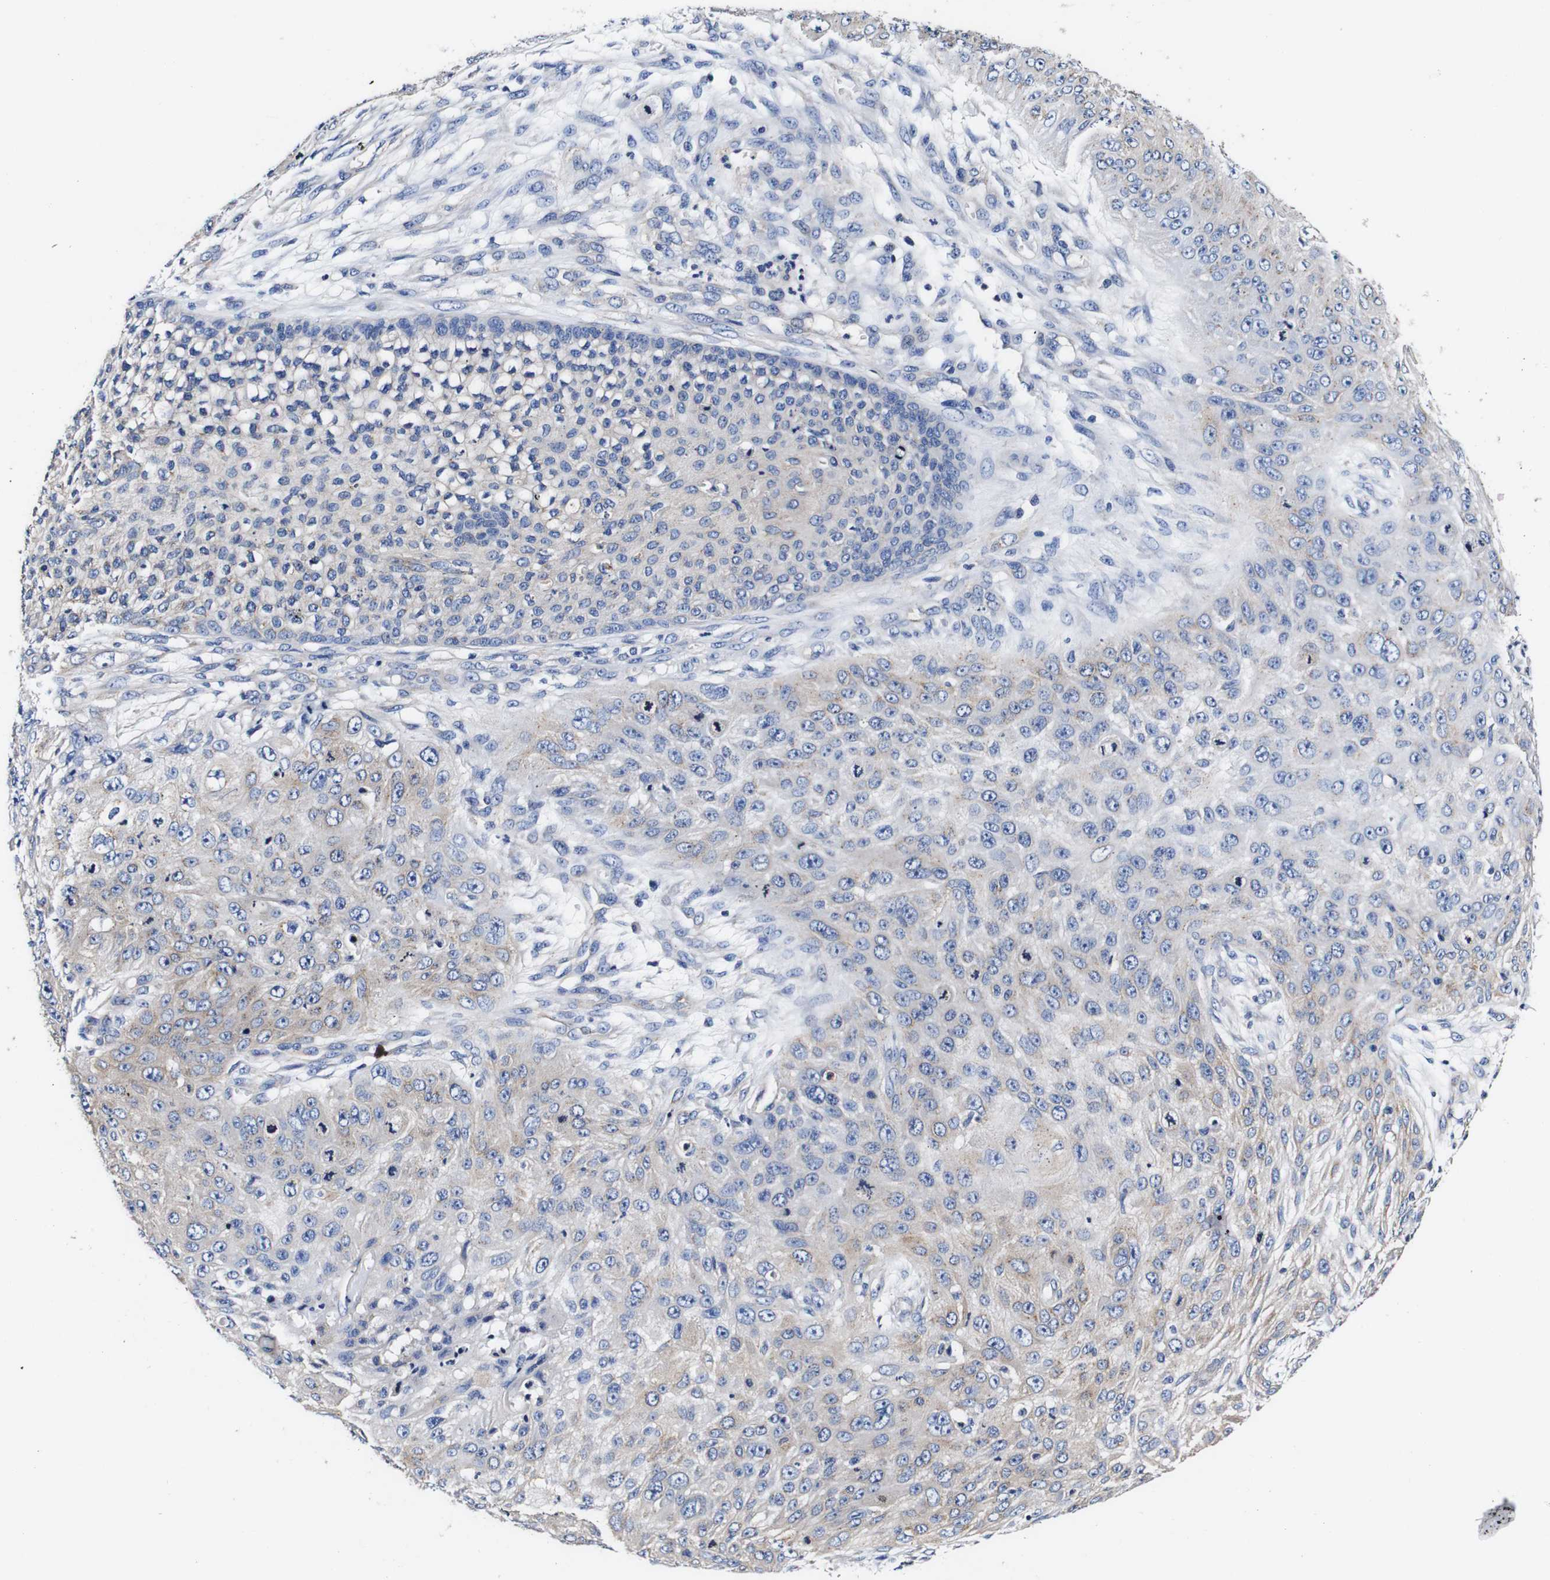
{"staining": {"intensity": "negative", "quantity": "none", "location": "none"}, "tissue": "skin cancer", "cell_type": "Tumor cells", "image_type": "cancer", "snomed": [{"axis": "morphology", "description": "Squamous cell carcinoma, NOS"}, {"axis": "topography", "description": "Skin"}], "caption": "A histopathology image of skin squamous cell carcinoma stained for a protein exhibits no brown staining in tumor cells.", "gene": "PDCD6IP", "patient": {"sex": "female", "age": 80}}